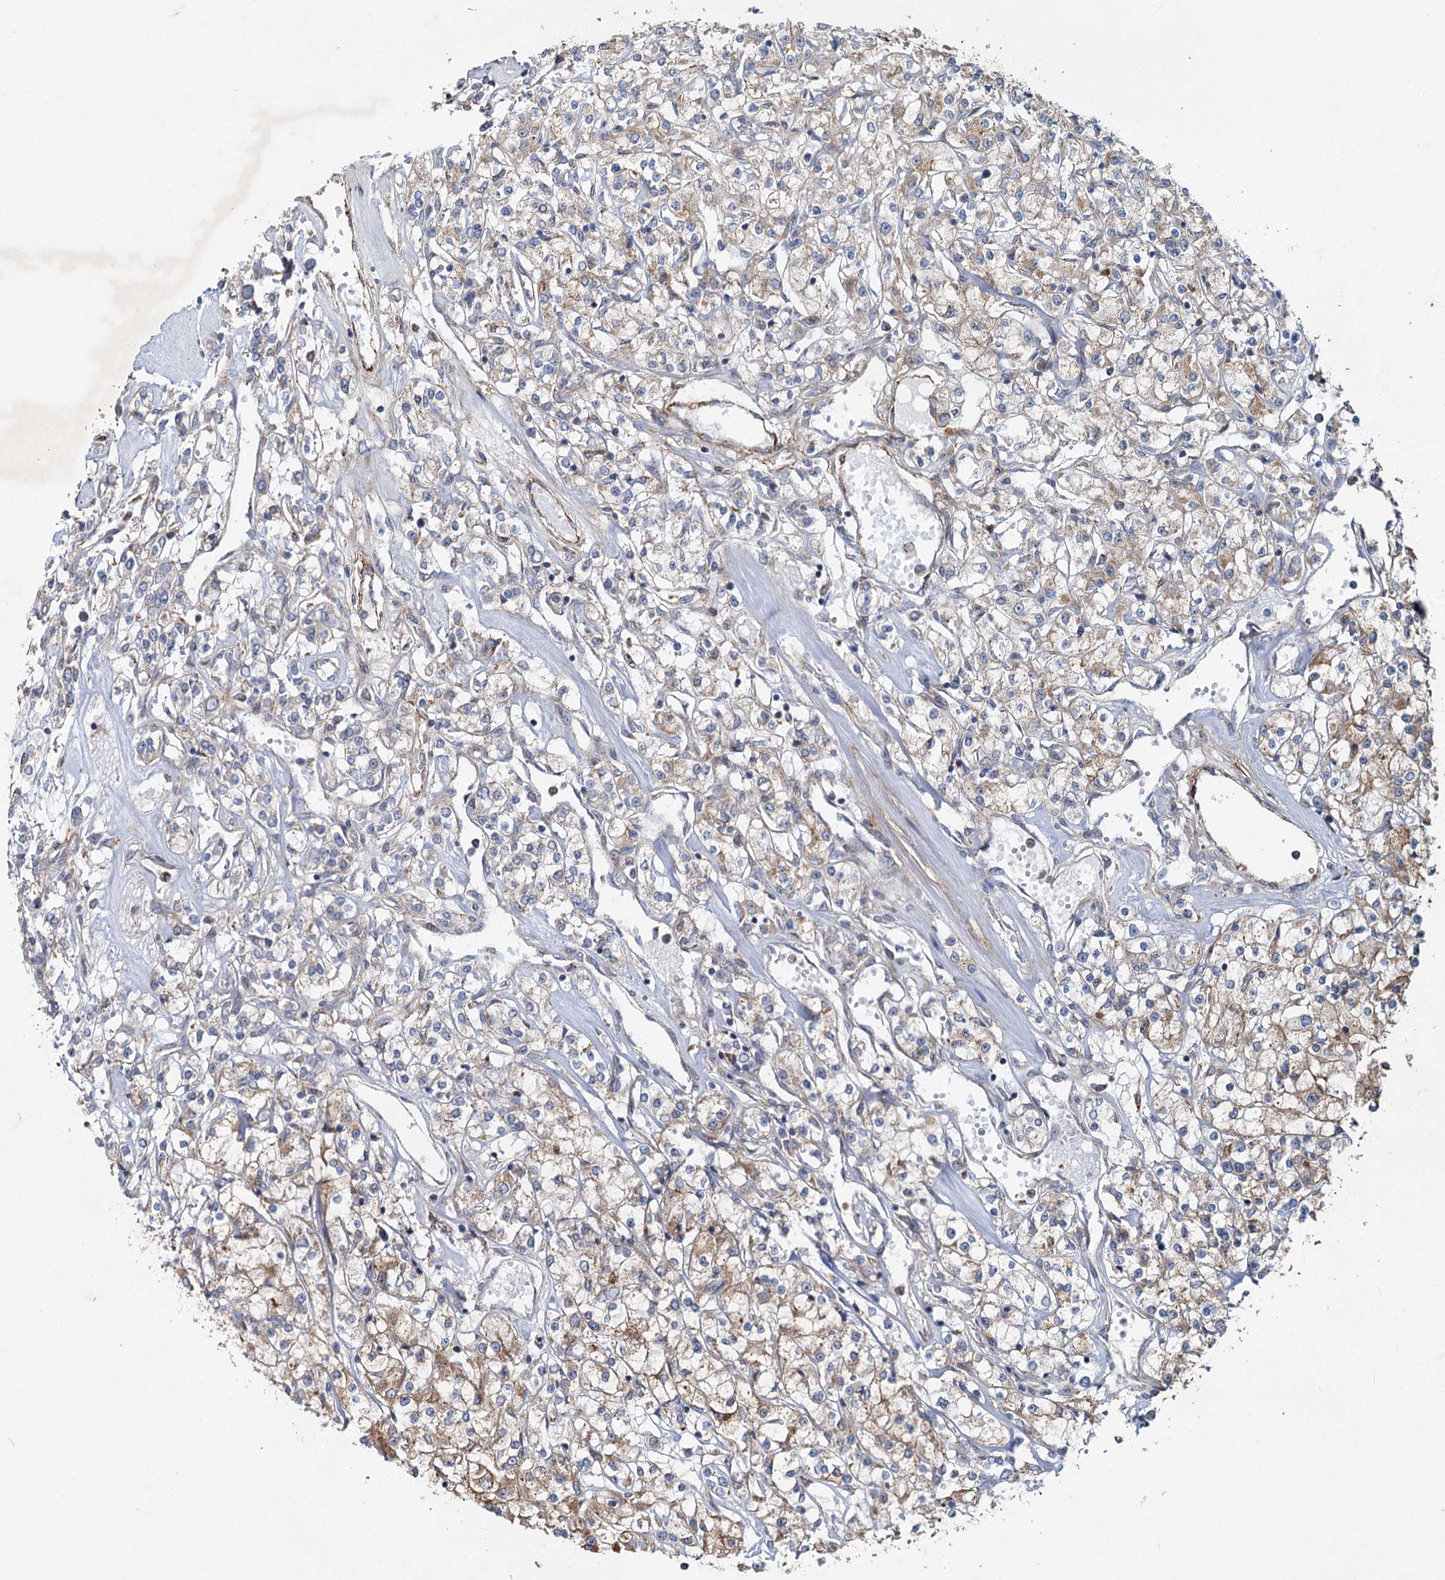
{"staining": {"intensity": "weak", "quantity": "25%-75%", "location": "cytoplasmic/membranous"}, "tissue": "renal cancer", "cell_type": "Tumor cells", "image_type": "cancer", "snomed": [{"axis": "morphology", "description": "Adenocarcinoma, NOS"}, {"axis": "topography", "description": "Kidney"}], "caption": "A brown stain shows weak cytoplasmic/membranous staining of a protein in human renal cancer (adenocarcinoma) tumor cells.", "gene": "ADCY2", "patient": {"sex": "female", "age": 59}}